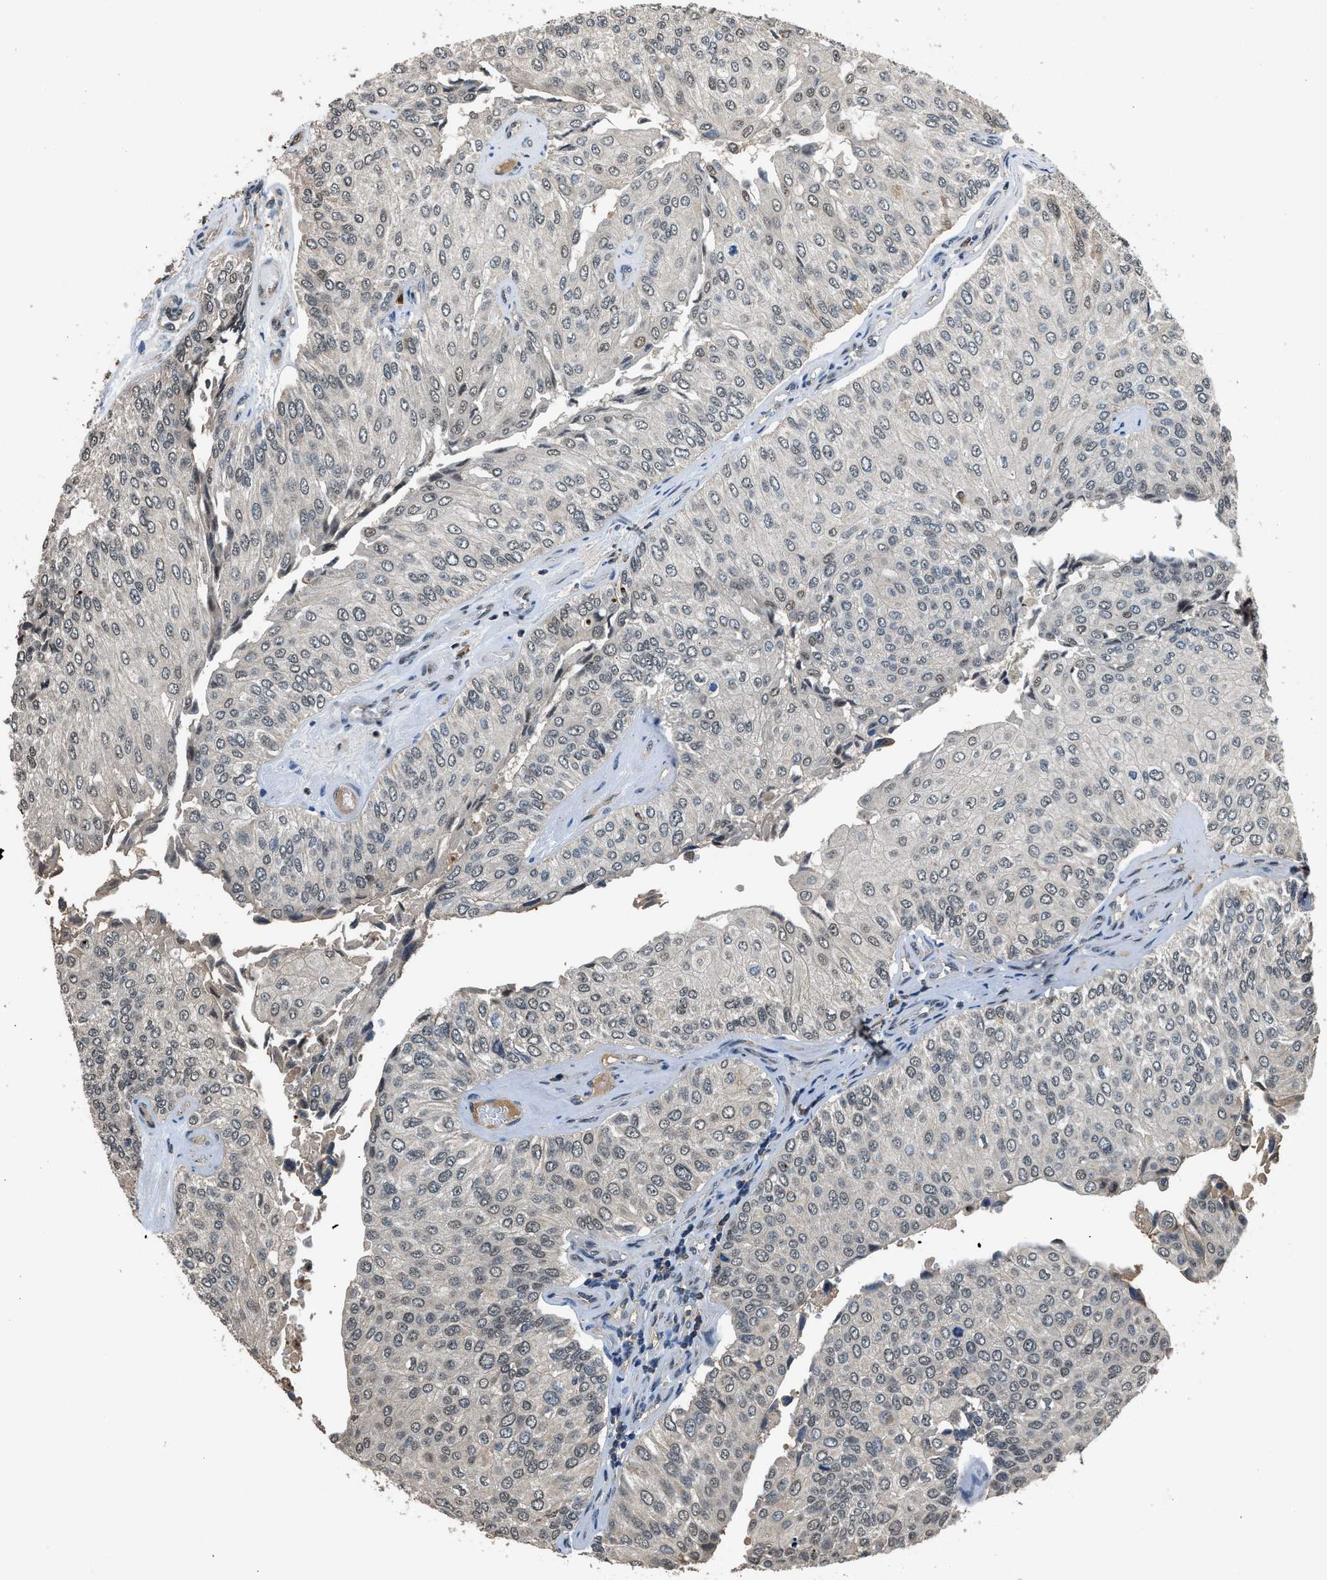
{"staining": {"intensity": "moderate", "quantity": "25%-75%", "location": "nuclear"}, "tissue": "urothelial cancer", "cell_type": "Tumor cells", "image_type": "cancer", "snomed": [{"axis": "morphology", "description": "Urothelial carcinoma, High grade"}, {"axis": "topography", "description": "Kidney"}, {"axis": "topography", "description": "Urinary bladder"}], "caption": "Human urothelial cancer stained with a protein marker demonstrates moderate staining in tumor cells.", "gene": "SLC15A4", "patient": {"sex": "male", "age": 77}}